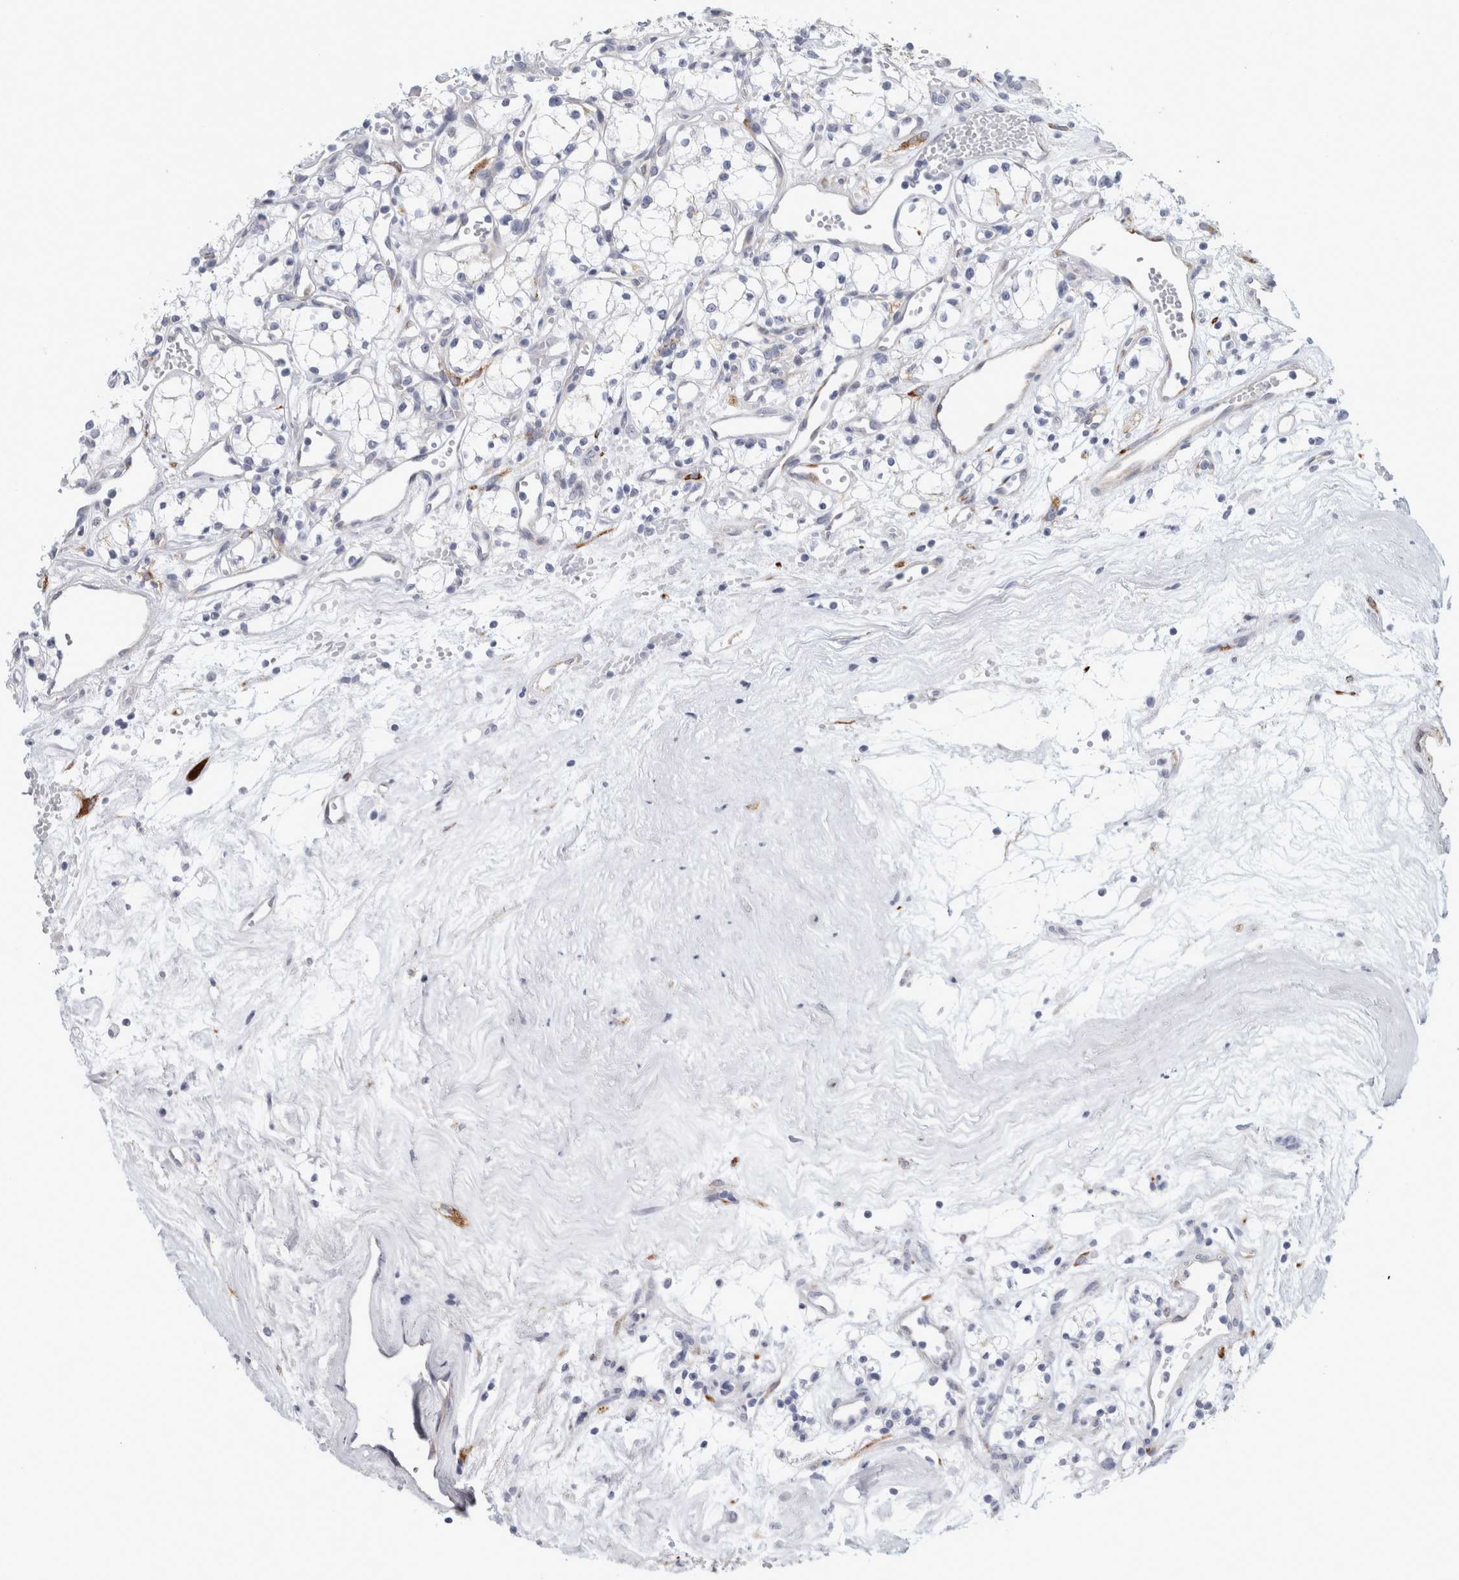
{"staining": {"intensity": "negative", "quantity": "none", "location": "none"}, "tissue": "renal cancer", "cell_type": "Tumor cells", "image_type": "cancer", "snomed": [{"axis": "morphology", "description": "Adenocarcinoma, NOS"}, {"axis": "topography", "description": "Kidney"}], "caption": "Tumor cells are negative for protein expression in human adenocarcinoma (renal).", "gene": "B3GNT3", "patient": {"sex": "male", "age": 59}}